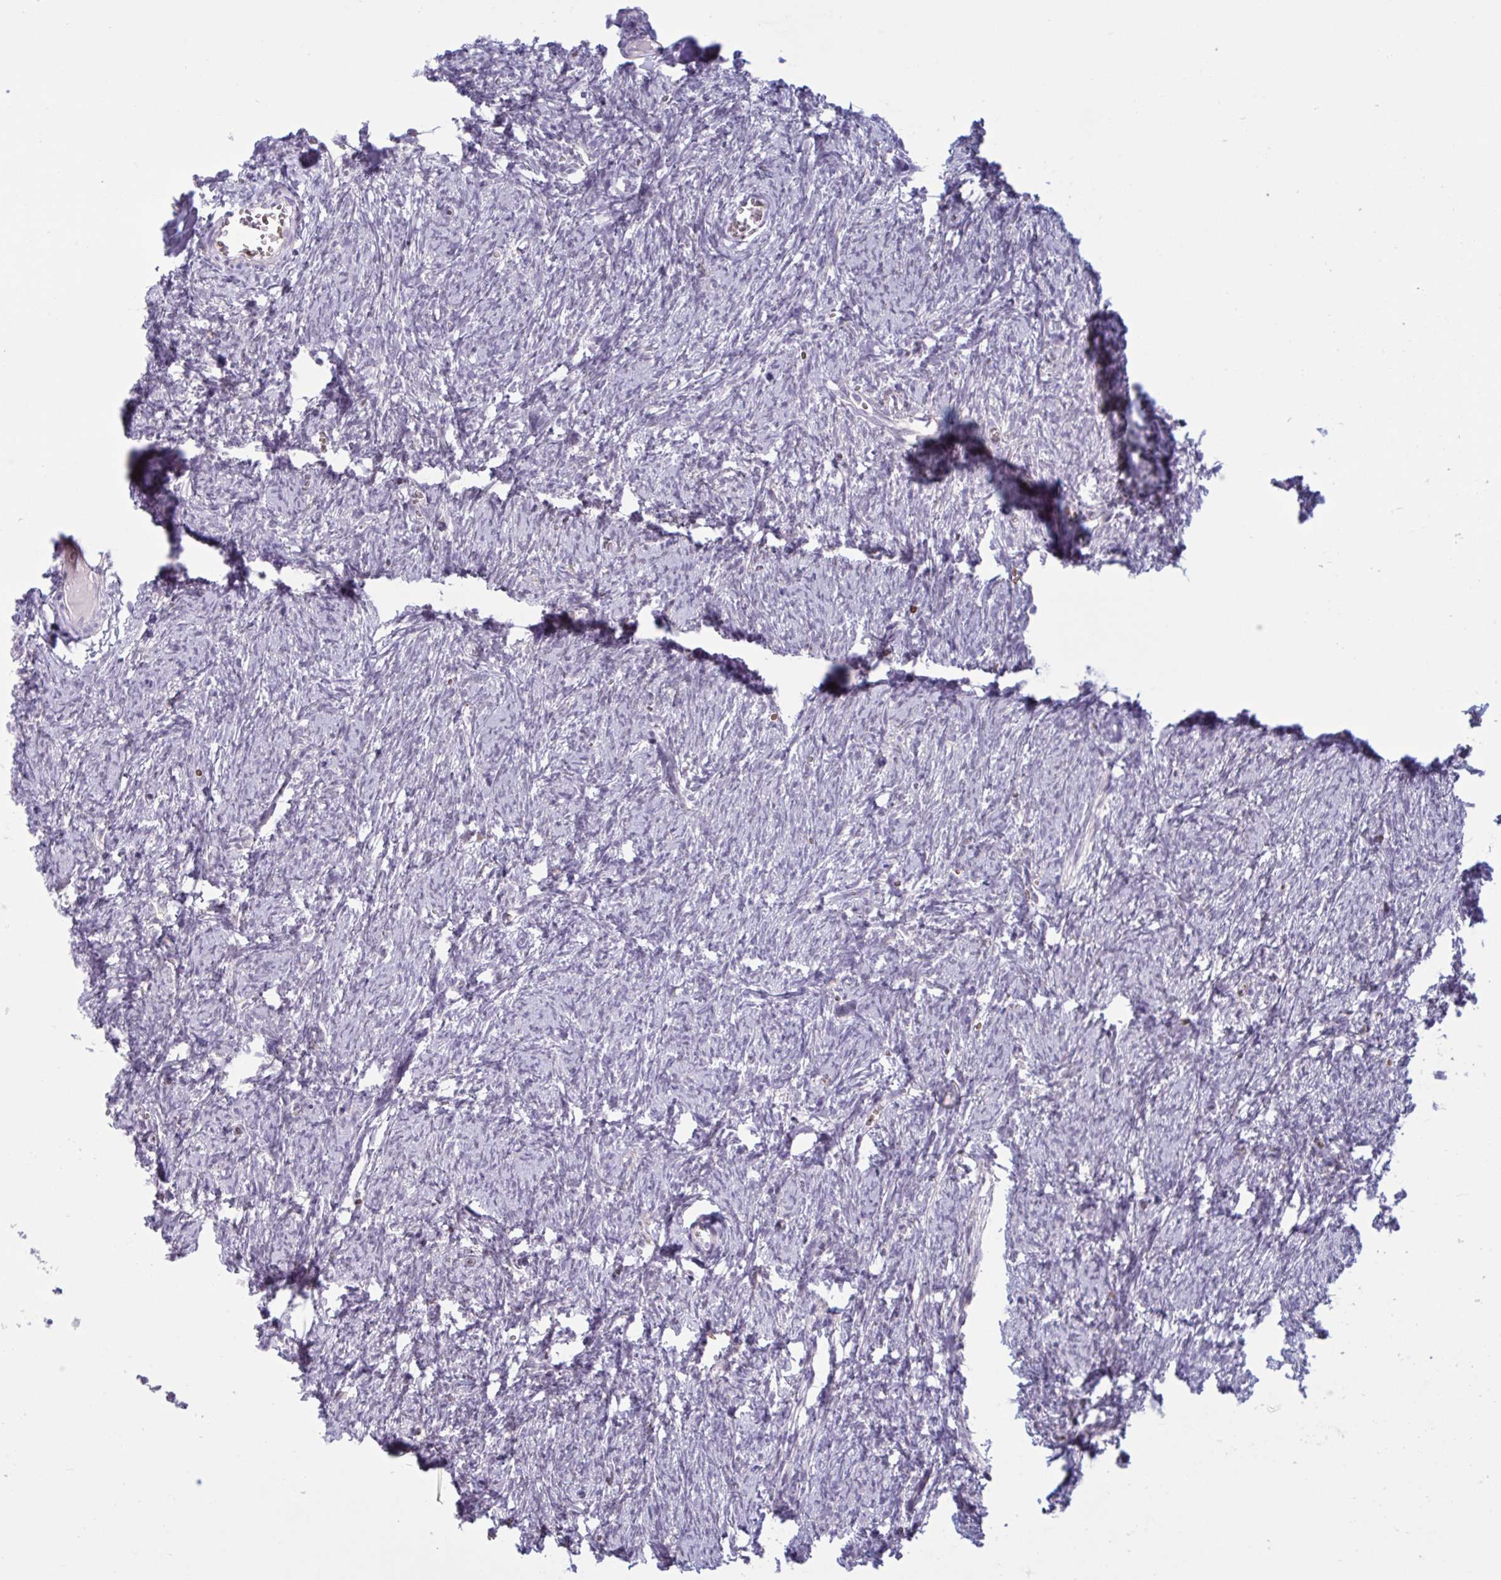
{"staining": {"intensity": "negative", "quantity": "none", "location": "none"}, "tissue": "ovary", "cell_type": "Ovarian stroma cells", "image_type": "normal", "snomed": [{"axis": "morphology", "description": "Normal tissue, NOS"}, {"axis": "topography", "description": "Ovary"}], "caption": "IHC image of unremarkable human ovary stained for a protein (brown), which exhibits no staining in ovarian stroma cells. The staining was performed using DAB (3,3'-diaminobenzidine) to visualize the protein expression in brown, while the nuclei were stained in blue with hematoxylin (Magnification: 20x).", "gene": "HSD11B2", "patient": {"sex": "female", "age": 41}}